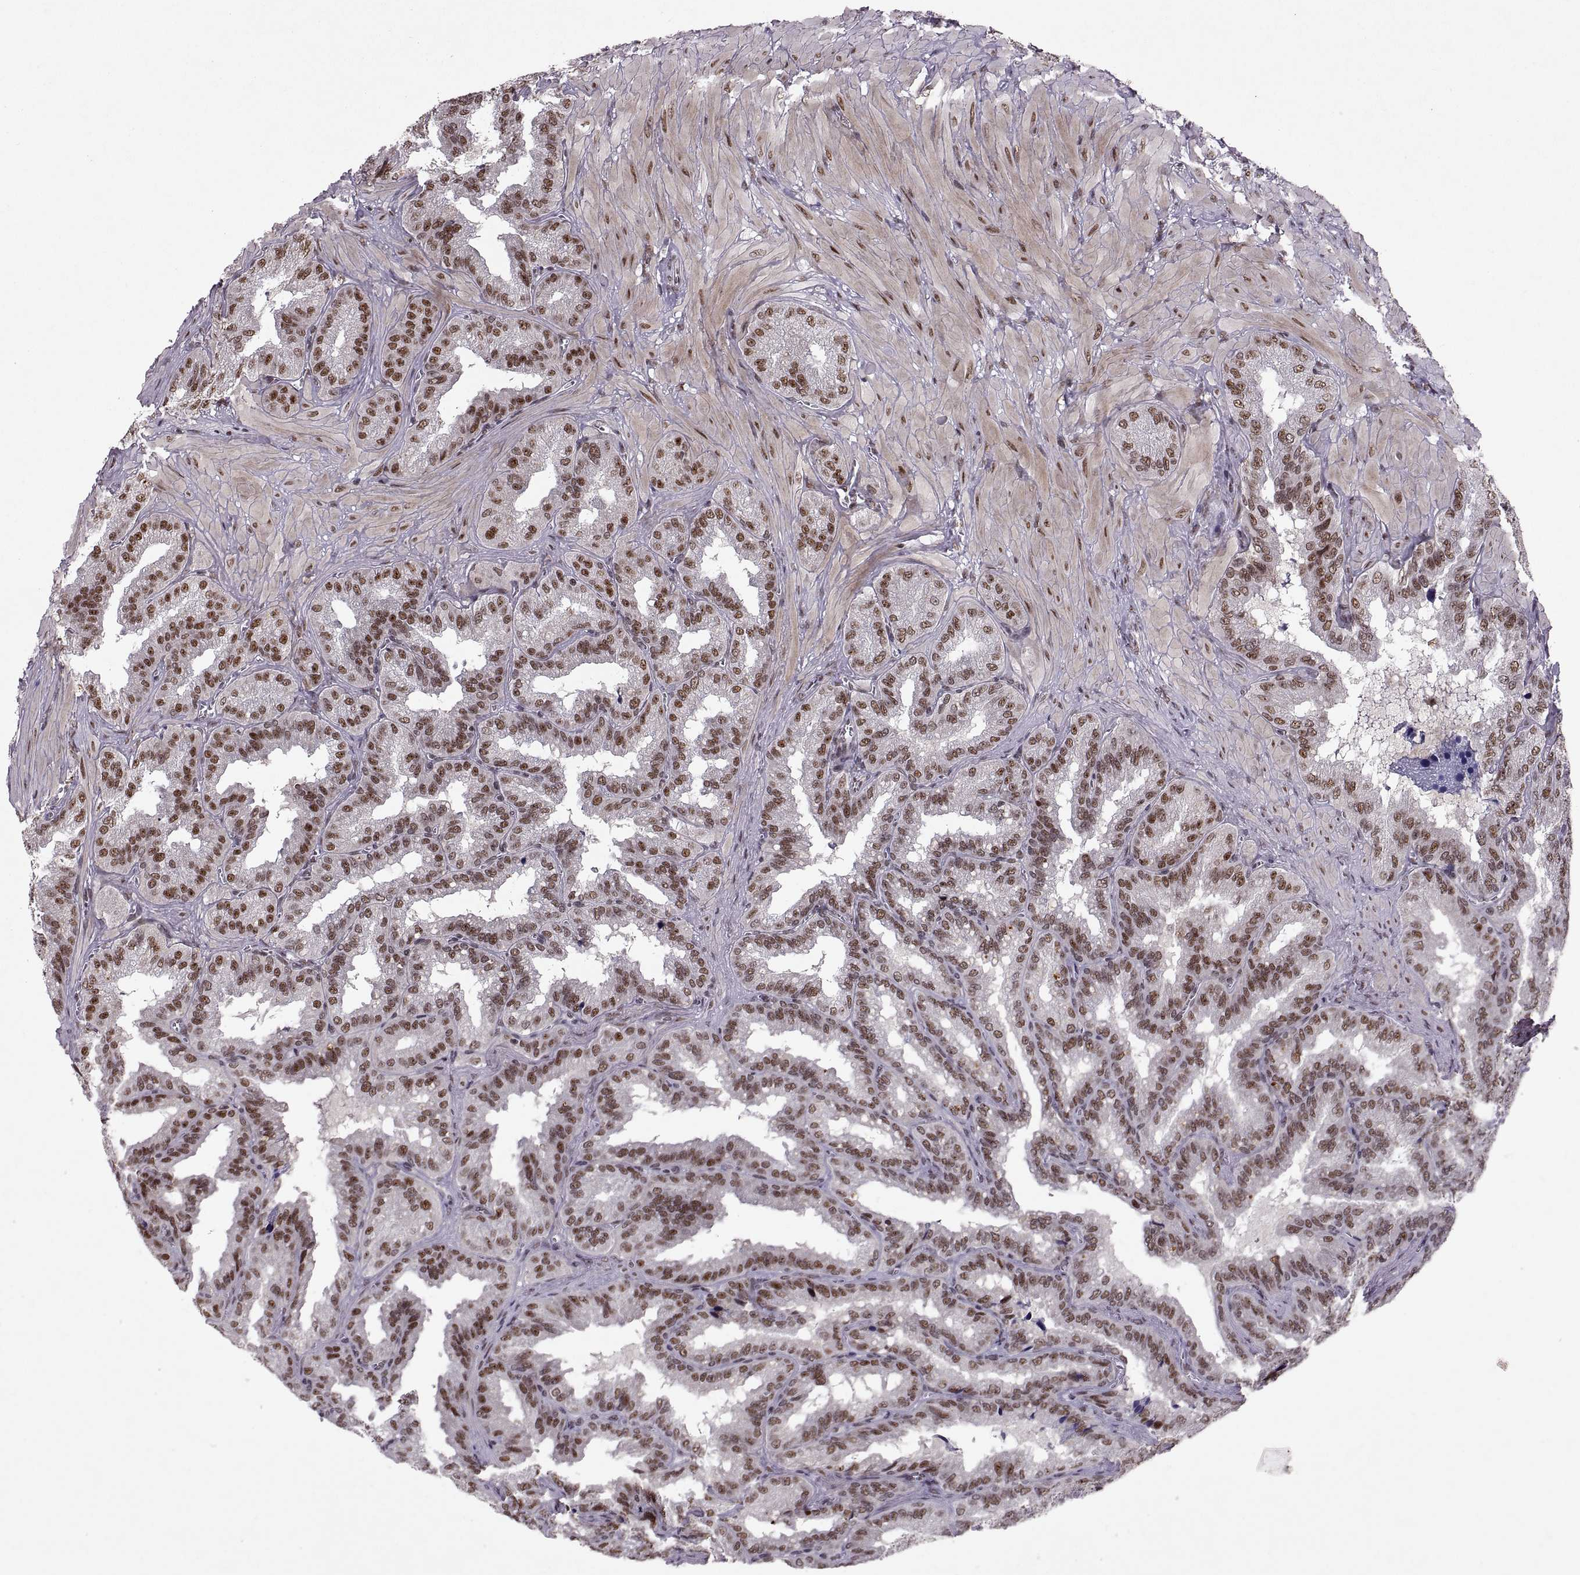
{"staining": {"intensity": "strong", "quantity": ">75%", "location": "nuclear"}, "tissue": "seminal vesicle", "cell_type": "Glandular cells", "image_type": "normal", "snomed": [{"axis": "morphology", "description": "Normal tissue, NOS"}, {"axis": "topography", "description": "Seminal veicle"}], "caption": "IHC staining of unremarkable seminal vesicle, which reveals high levels of strong nuclear positivity in approximately >75% of glandular cells indicating strong nuclear protein expression. The staining was performed using DAB (3,3'-diaminobenzidine) (brown) for protein detection and nuclei were counterstained in hematoxylin (blue).", "gene": "MT1E", "patient": {"sex": "male", "age": 37}}